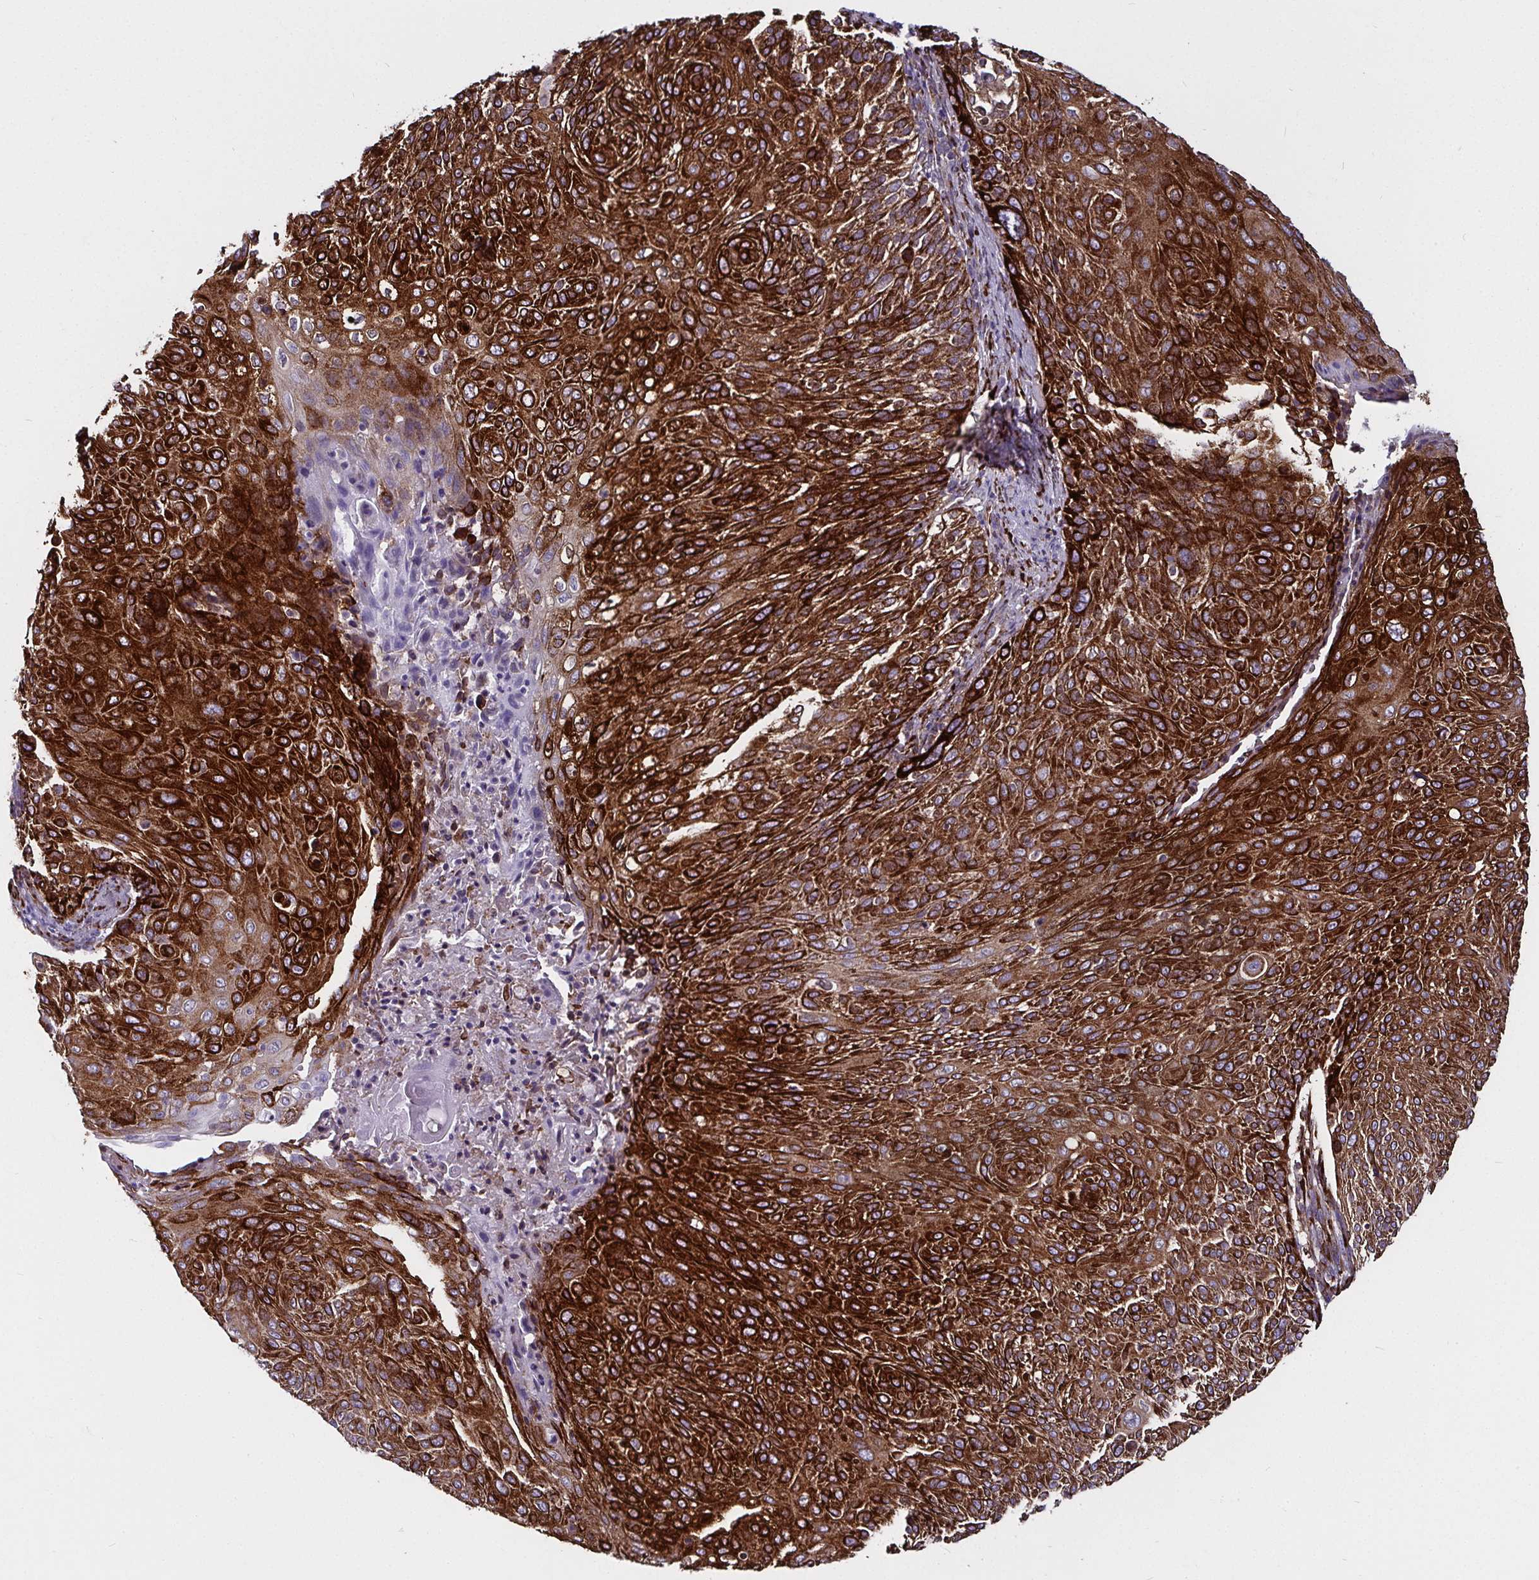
{"staining": {"intensity": "strong", "quantity": ">75%", "location": "cytoplasmic/membranous"}, "tissue": "cervical cancer", "cell_type": "Tumor cells", "image_type": "cancer", "snomed": [{"axis": "morphology", "description": "Squamous cell carcinoma, NOS"}, {"axis": "topography", "description": "Cervix"}], "caption": "There is high levels of strong cytoplasmic/membranous staining in tumor cells of cervical cancer (squamous cell carcinoma), as demonstrated by immunohistochemical staining (brown color).", "gene": "P4HA2", "patient": {"sex": "female", "age": 31}}